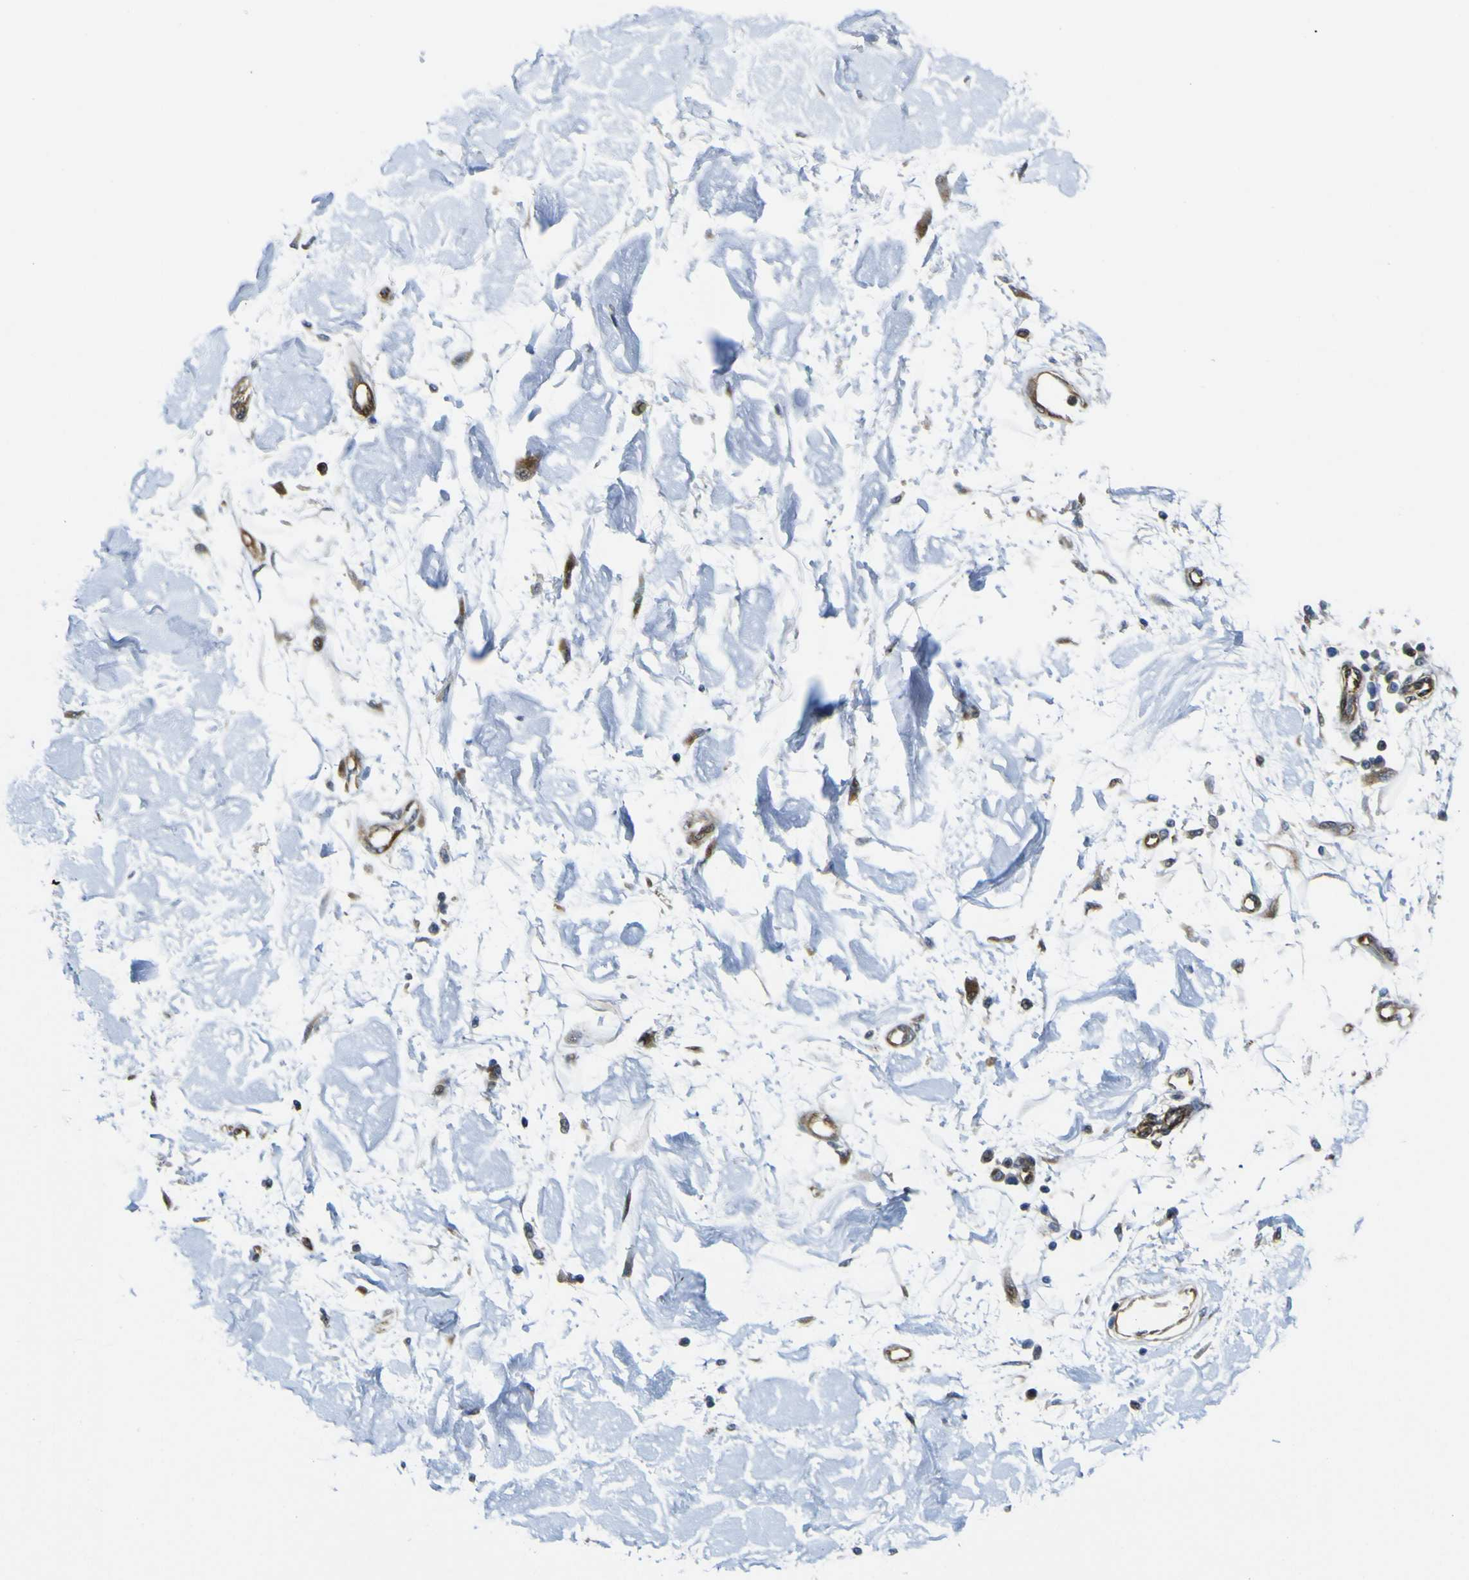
{"staining": {"intensity": "weak", "quantity": "25%-75%", "location": "cytoplasmic/membranous"}, "tissue": "adipose tissue", "cell_type": "Adipocytes", "image_type": "normal", "snomed": [{"axis": "morphology", "description": "Squamous cell carcinoma, NOS"}, {"axis": "topography", "description": "Skin"}], "caption": "A histopathology image showing weak cytoplasmic/membranous staining in approximately 25%-75% of adipocytes in unremarkable adipose tissue, as visualized by brown immunohistochemical staining.", "gene": "KDM7A", "patient": {"sex": "male", "age": 83}}